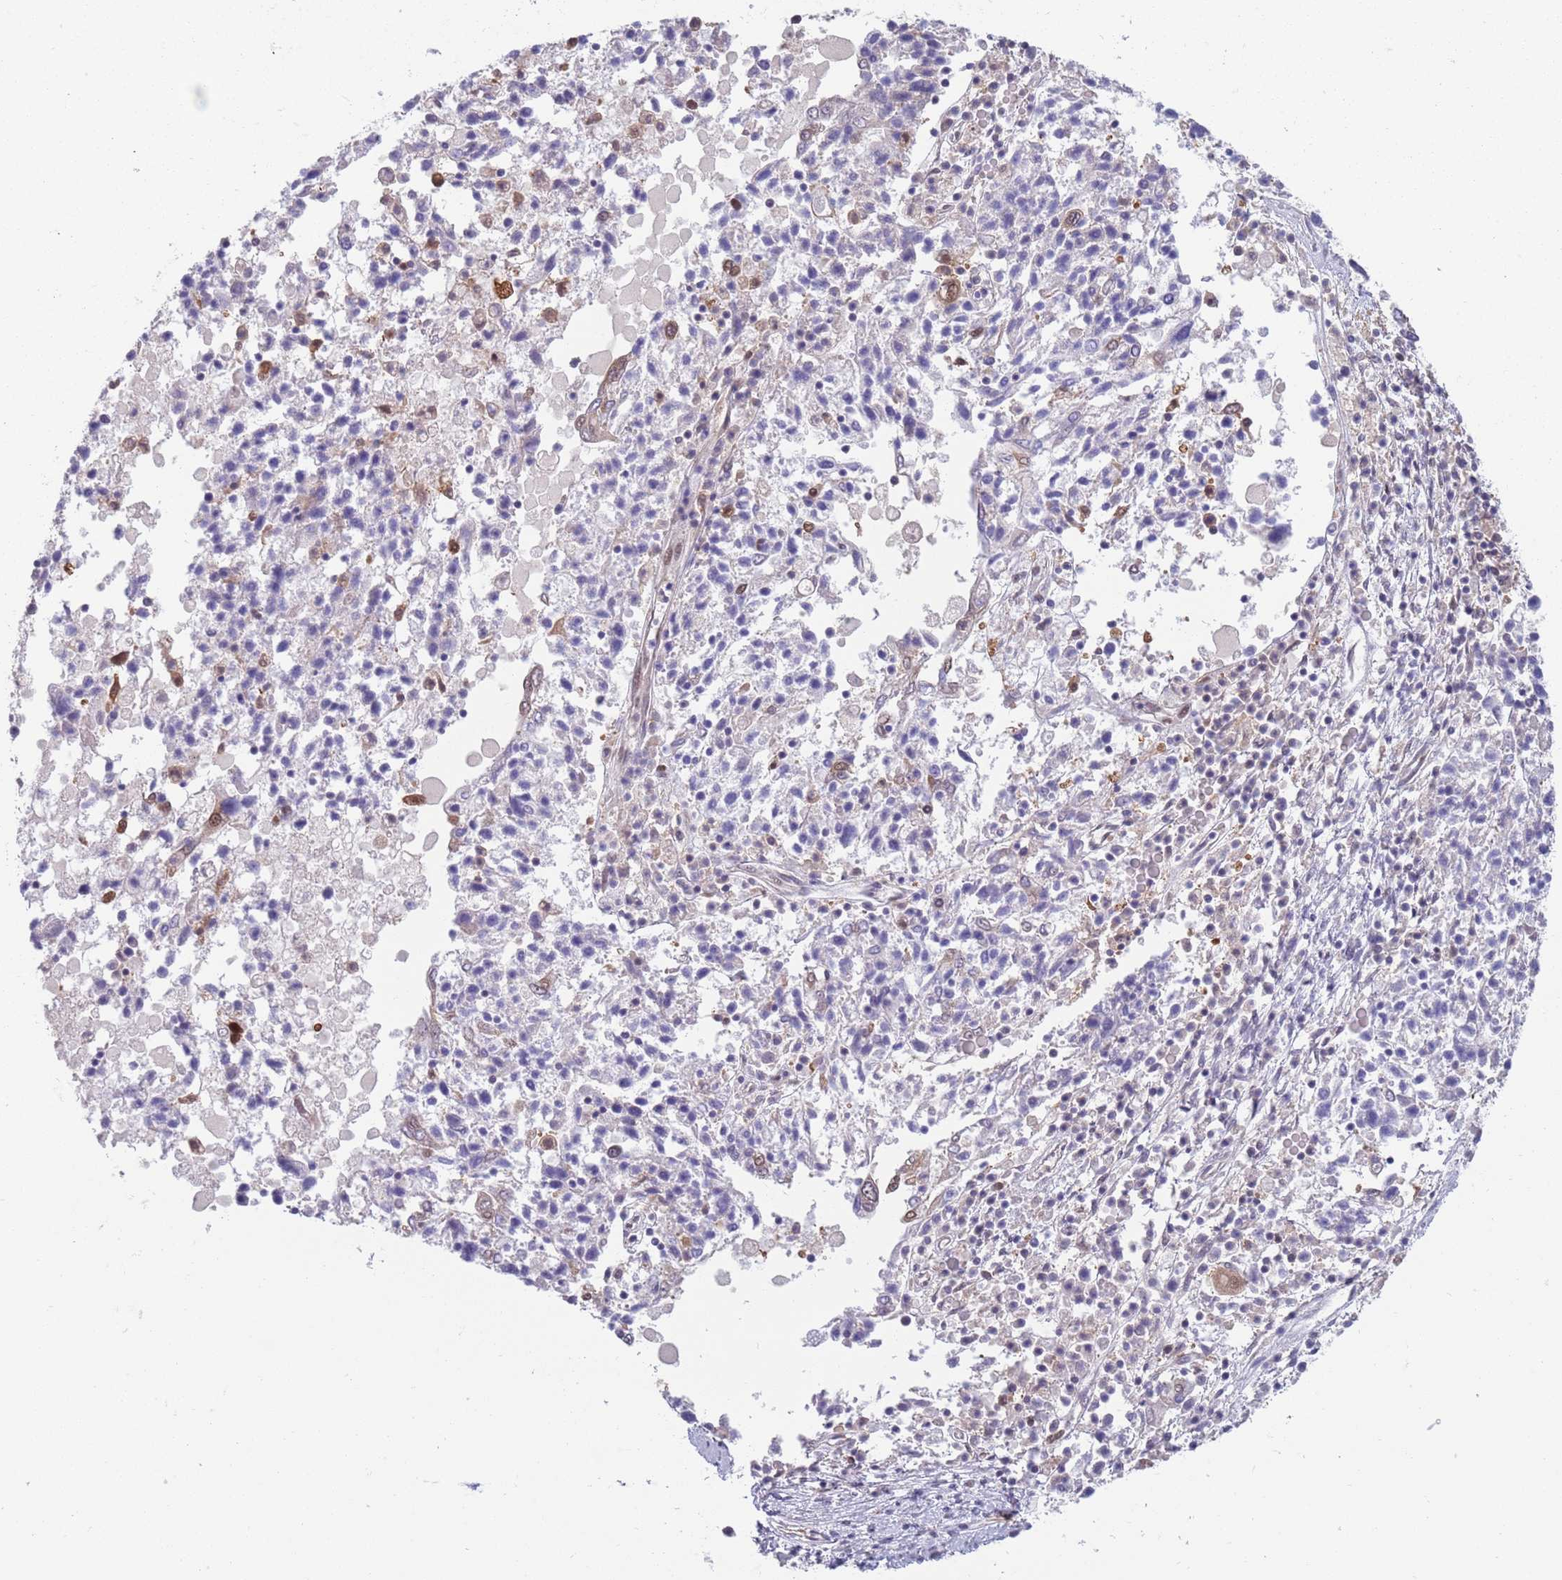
{"staining": {"intensity": "negative", "quantity": "none", "location": "none"}, "tissue": "ovarian cancer", "cell_type": "Tumor cells", "image_type": "cancer", "snomed": [{"axis": "morphology", "description": "Carcinoma, endometroid"}, {"axis": "topography", "description": "Ovary"}], "caption": "Immunohistochemistry (IHC) micrograph of neoplastic tissue: human ovarian cancer (endometroid carcinoma) stained with DAB reveals no significant protein positivity in tumor cells.", "gene": "CLNS1A", "patient": {"sex": "female", "age": 62}}